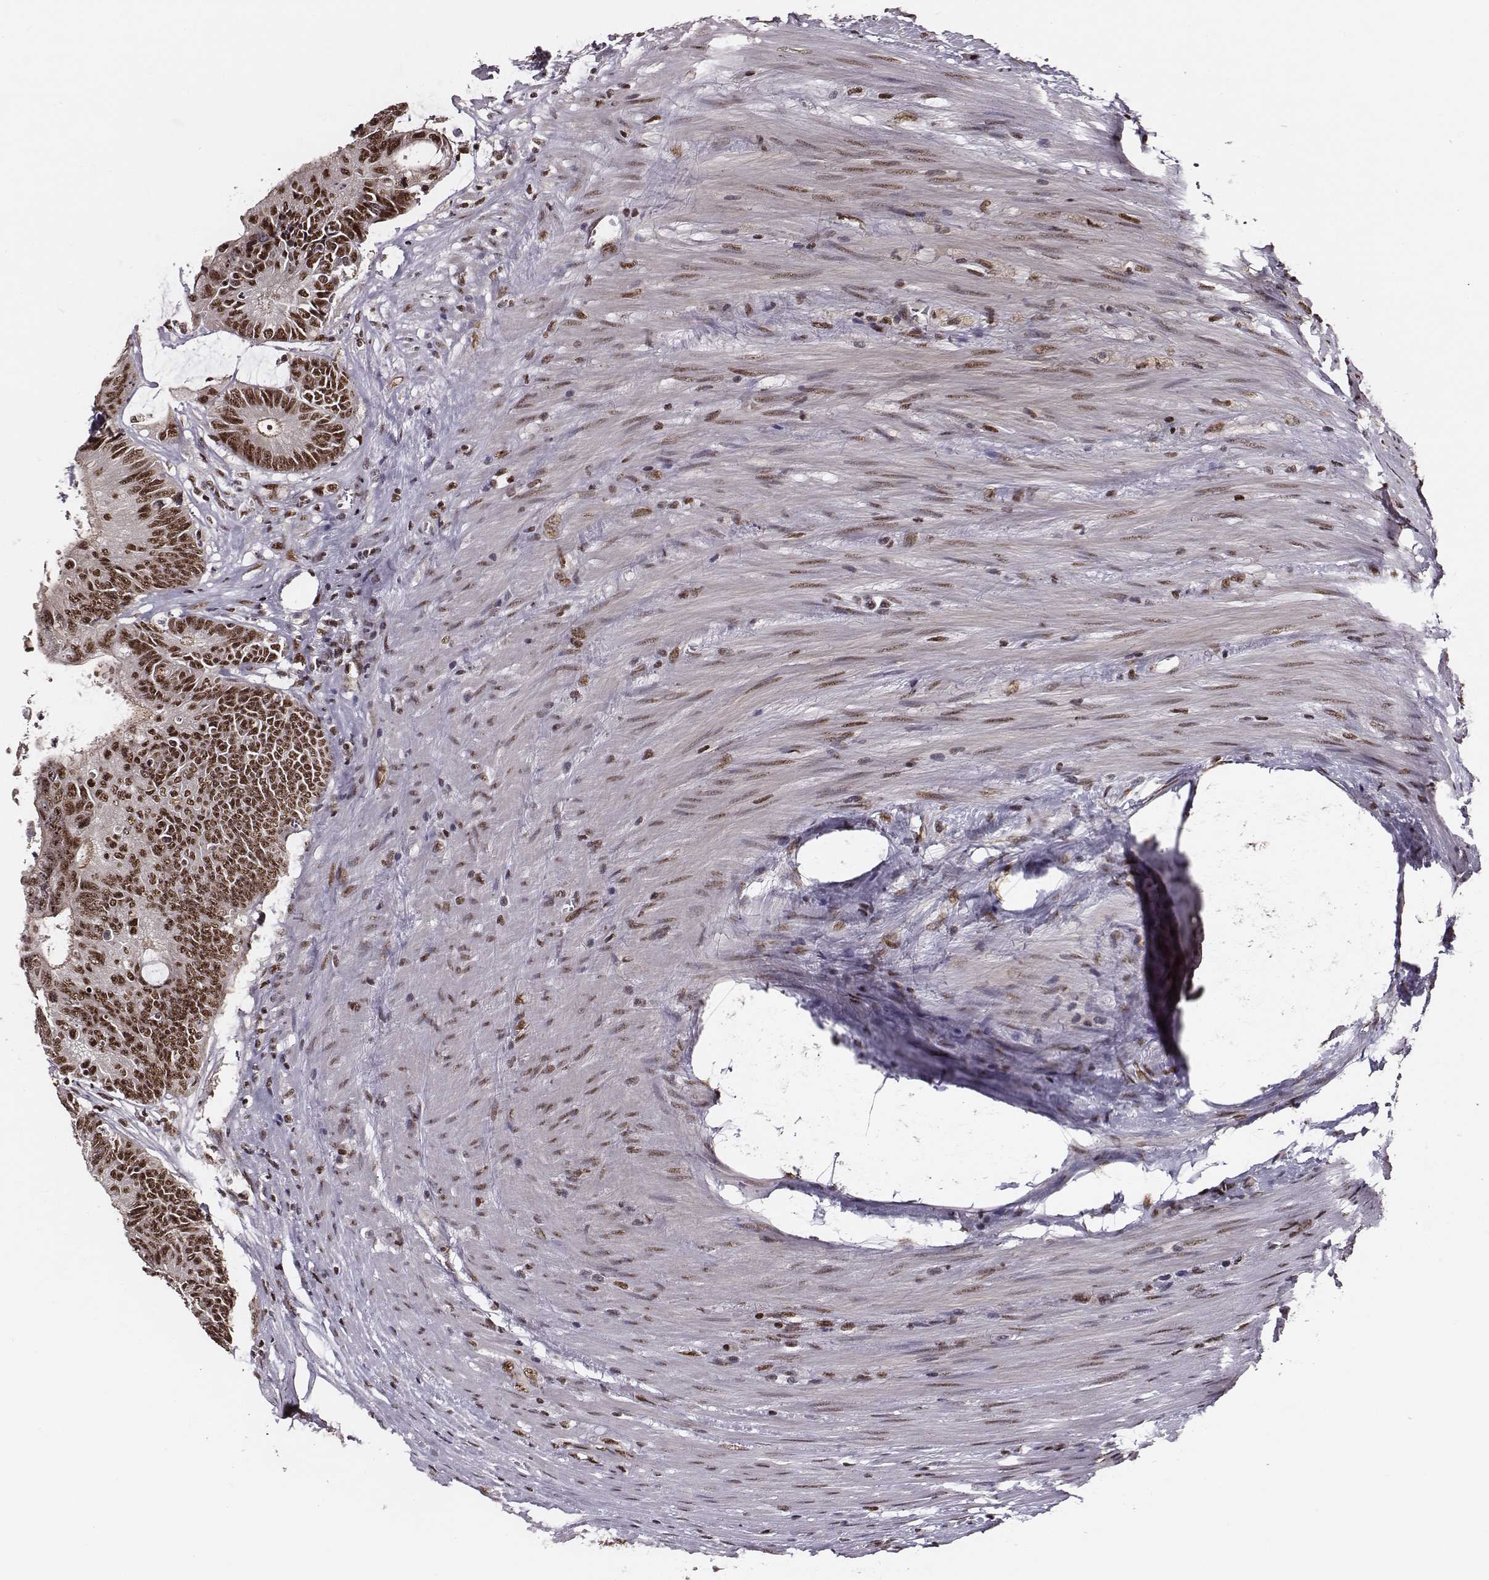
{"staining": {"intensity": "moderate", "quantity": ">75%", "location": "nuclear"}, "tissue": "colorectal cancer", "cell_type": "Tumor cells", "image_type": "cancer", "snomed": [{"axis": "morphology", "description": "Adenocarcinoma, NOS"}, {"axis": "topography", "description": "Rectum"}], "caption": "This is an image of IHC staining of colorectal adenocarcinoma, which shows moderate expression in the nuclear of tumor cells.", "gene": "PPARA", "patient": {"sex": "male", "age": 59}}